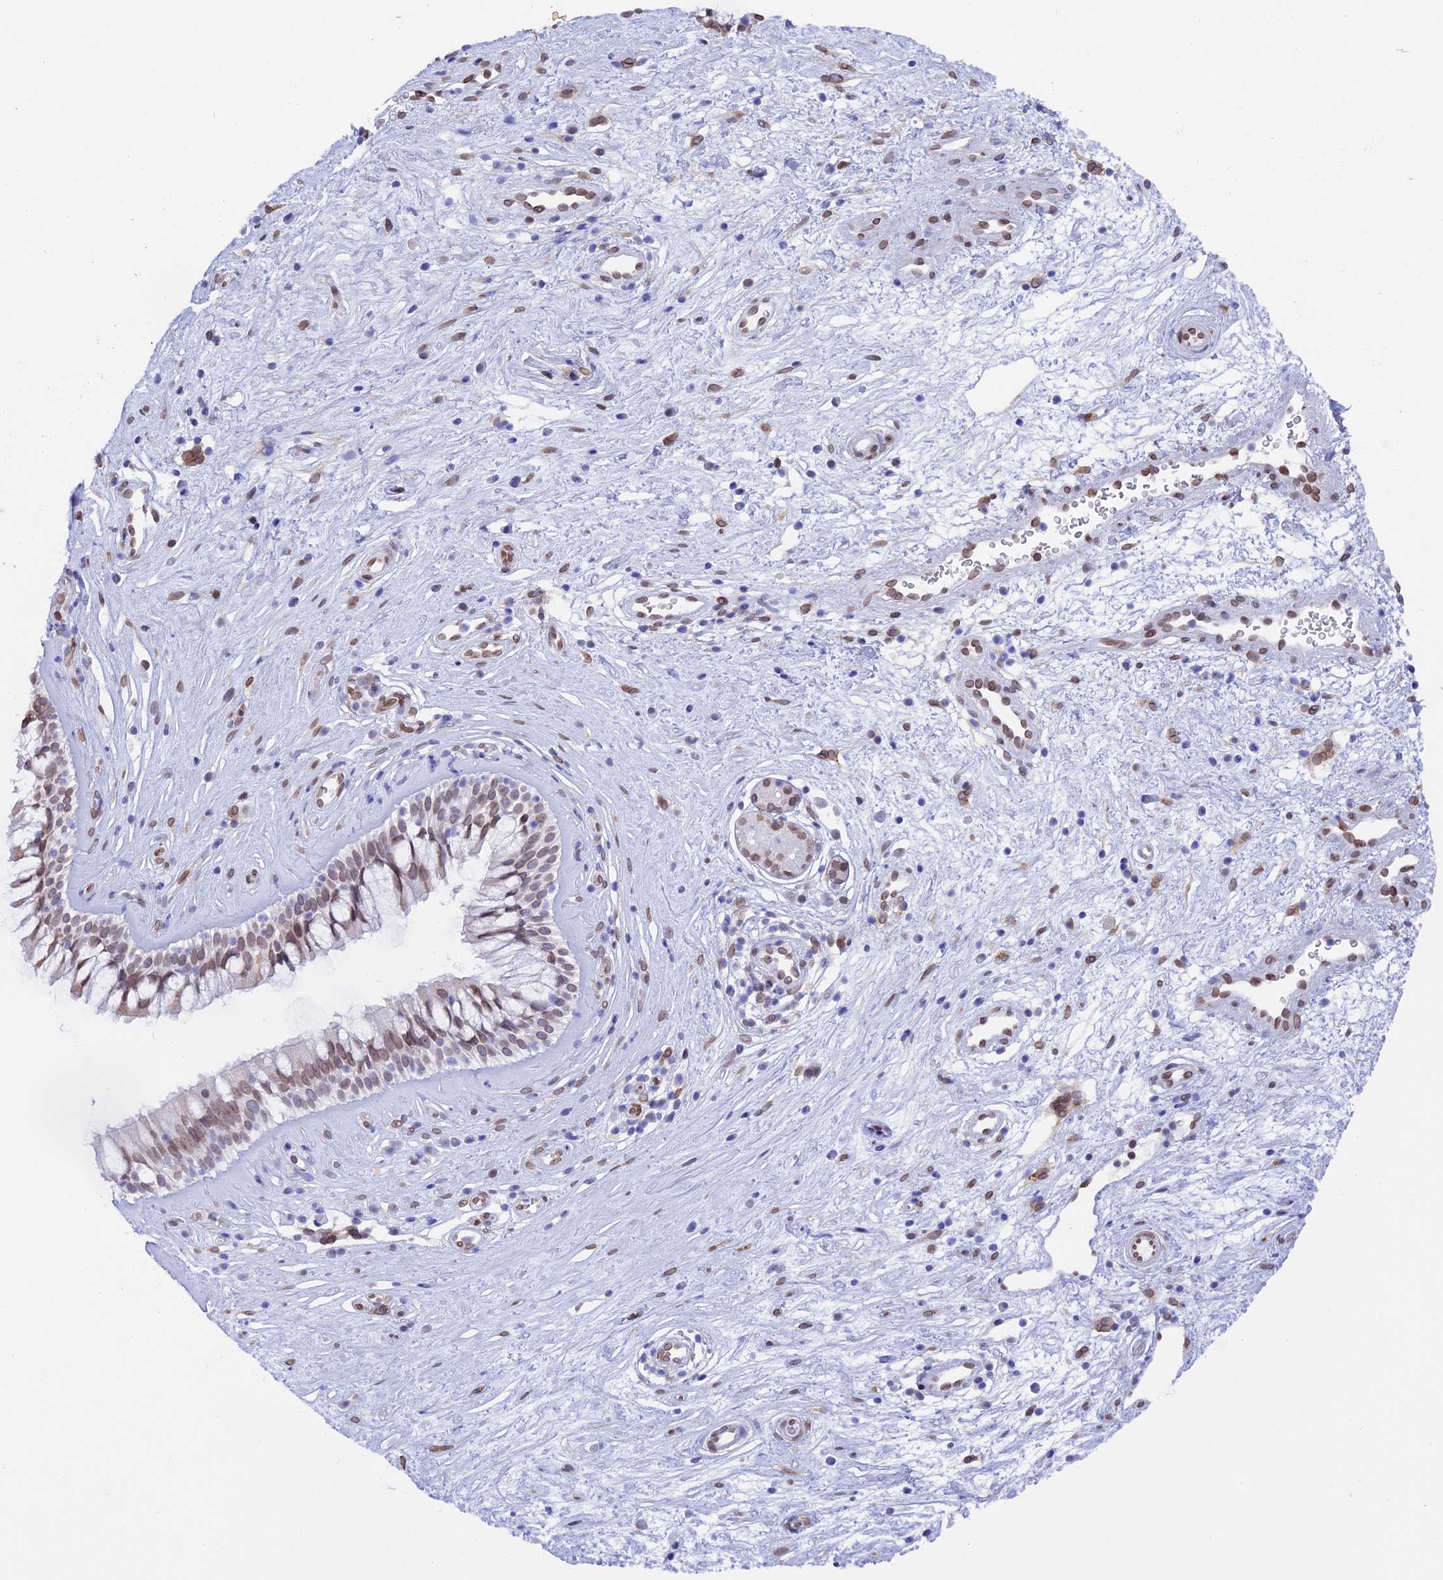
{"staining": {"intensity": "weak", "quantity": ">75%", "location": "nuclear"}, "tissue": "nasopharynx", "cell_type": "Respiratory epithelial cells", "image_type": "normal", "snomed": [{"axis": "morphology", "description": "Normal tissue, NOS"}, {"axis": "topography", "description": "Nasopharynx"}], "caption": "A high-resolution photomicrograph shows immunohistochemistry staining of unremarkable nasopharynx, which shows weak nuclear expression in approximately >75% of respiratory epithelial cells.", "gene": "TMPRSS7", "patient": {"sex": "male", "age": 32}}